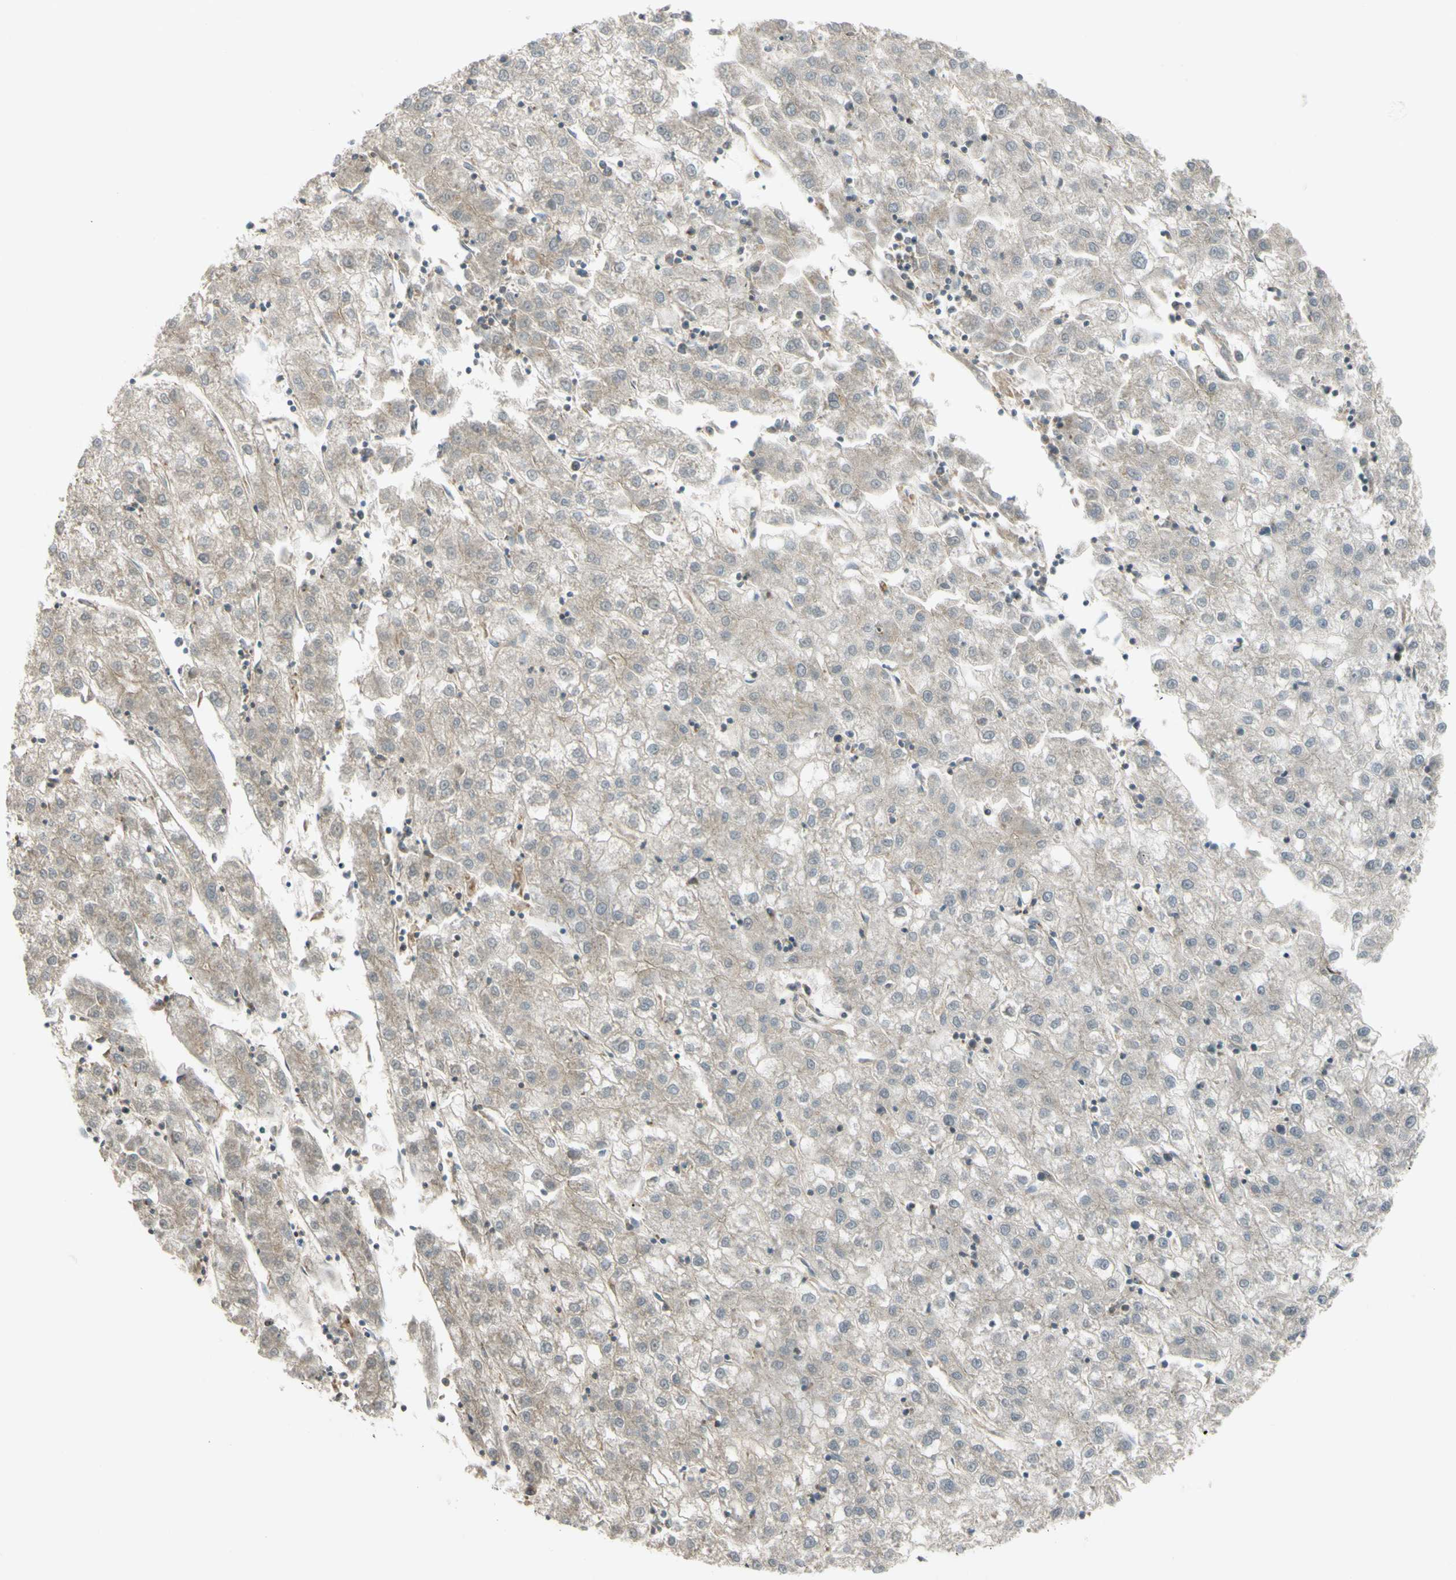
{"staining": {"intensity": "negative", "quantity": "none", "location": "none"}, "tissue": "liver cancer", "cell_type": "Tumor cells", "image_type": "cancer", "snomed": [{"axis": "morphology", "description": "Carcinoma, Hepatocellular, NOS"}, {"axis": "topography", "description": "Liver"}], "caption": "This is an immunohistochemistry image of liver cancer. There is no expression in tumor cells.", "gene": "FLII", "patient": {"sex": "male", "age": 72}}